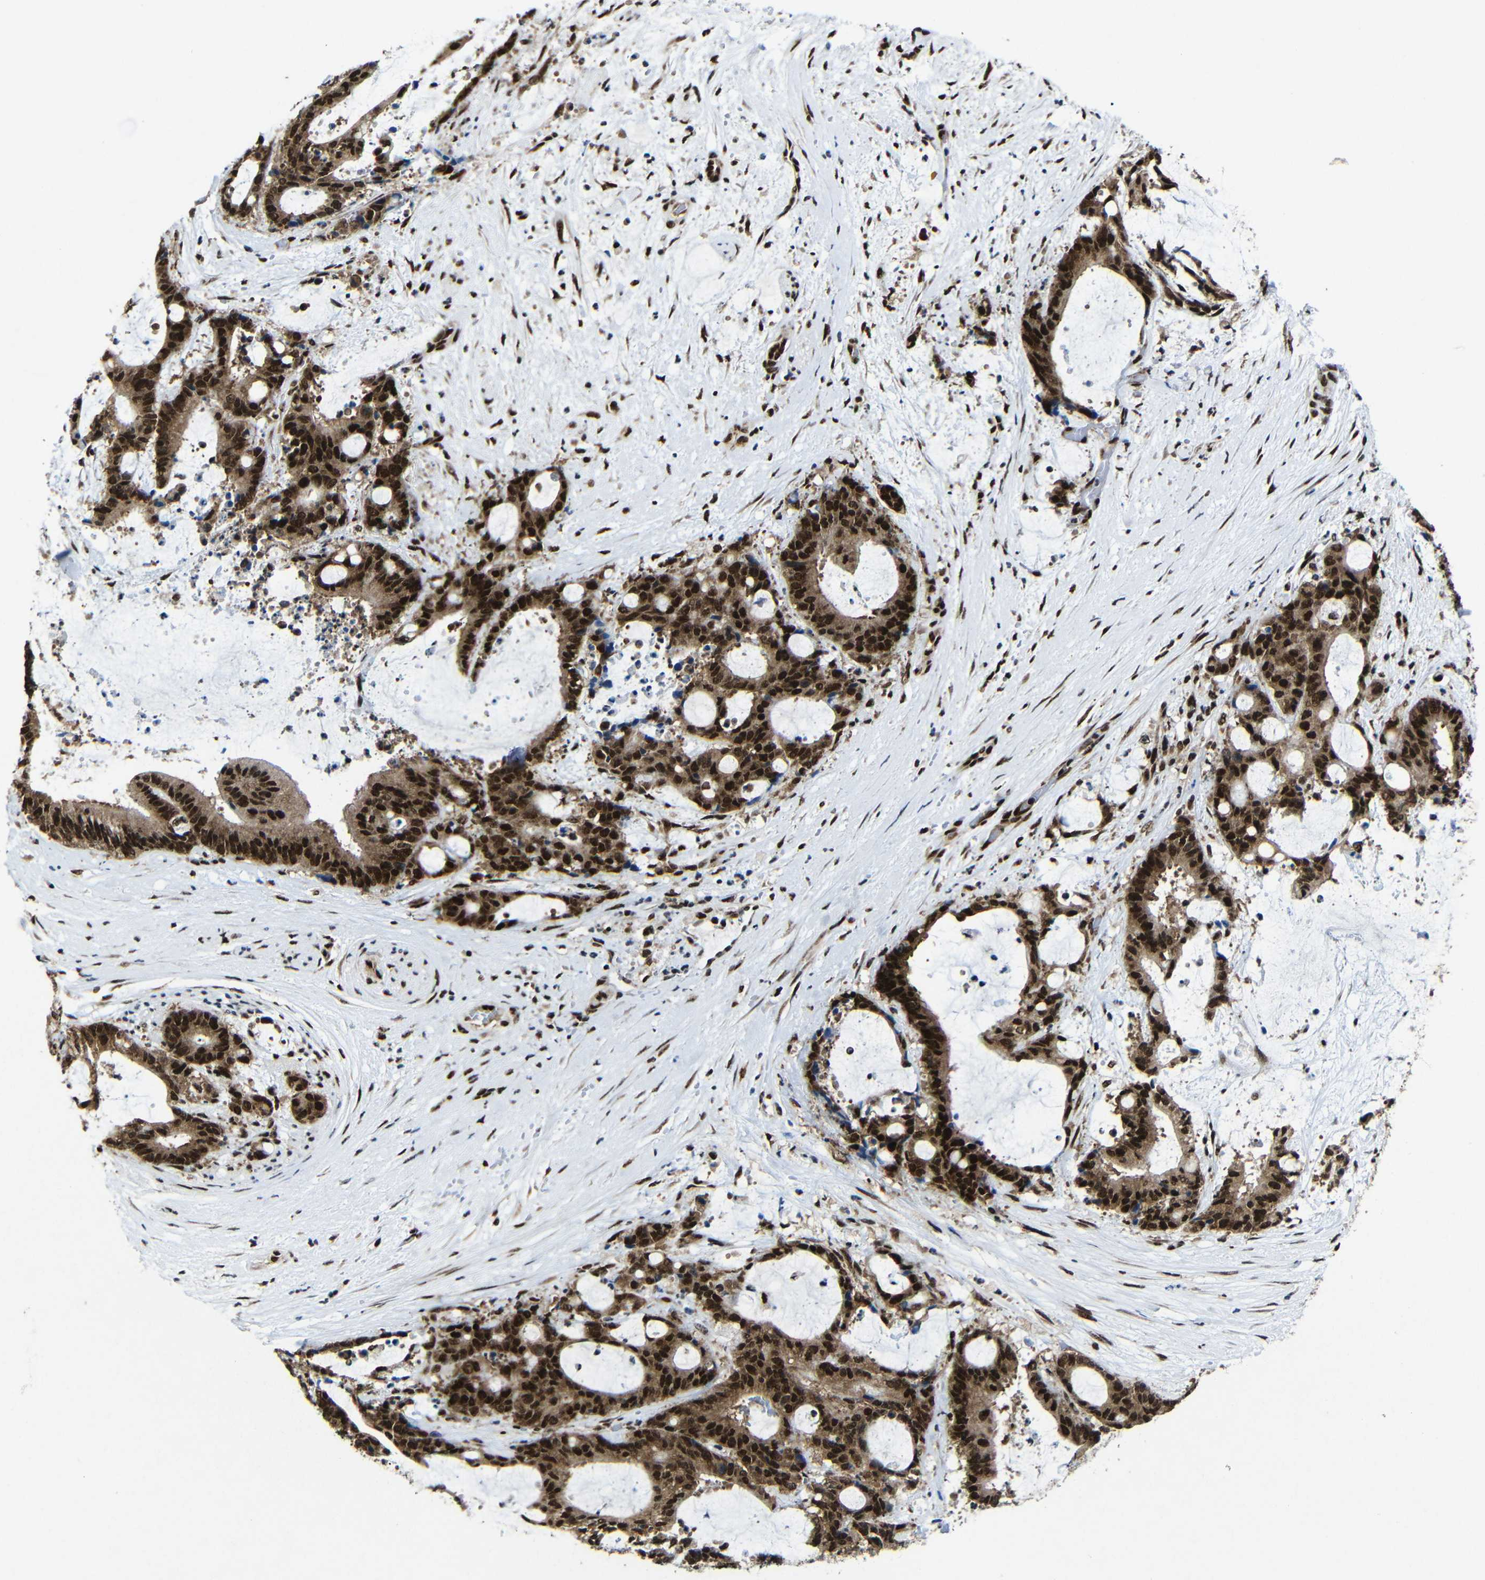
{"staining": {"intensity": "strong", "quantity": ">75%", "location": "cytoplasmic/membranous,nuclear"}, "tissue": "liver cancer", "cell_type": "Tumor cells", "image_type": "cancer", "snomed": [{"axis": "morphology", "description": "Normal tissue, NOS"}, {"axis": "morphology", "description": "Cholangiocarcinoma"}, {"axis": "topography", "description": "Liver"}, {"axis": "topography", "description": "Peripheral nerve tissue"}], "caption": "Immunohistochemical staining of human liver cancer exhibits strong cytoplasmic/membranous and nuclear protein staining in about >75% of tumor cells.", "gene": "PTBP1", "patient": {"sex": "female", "age": 73}}